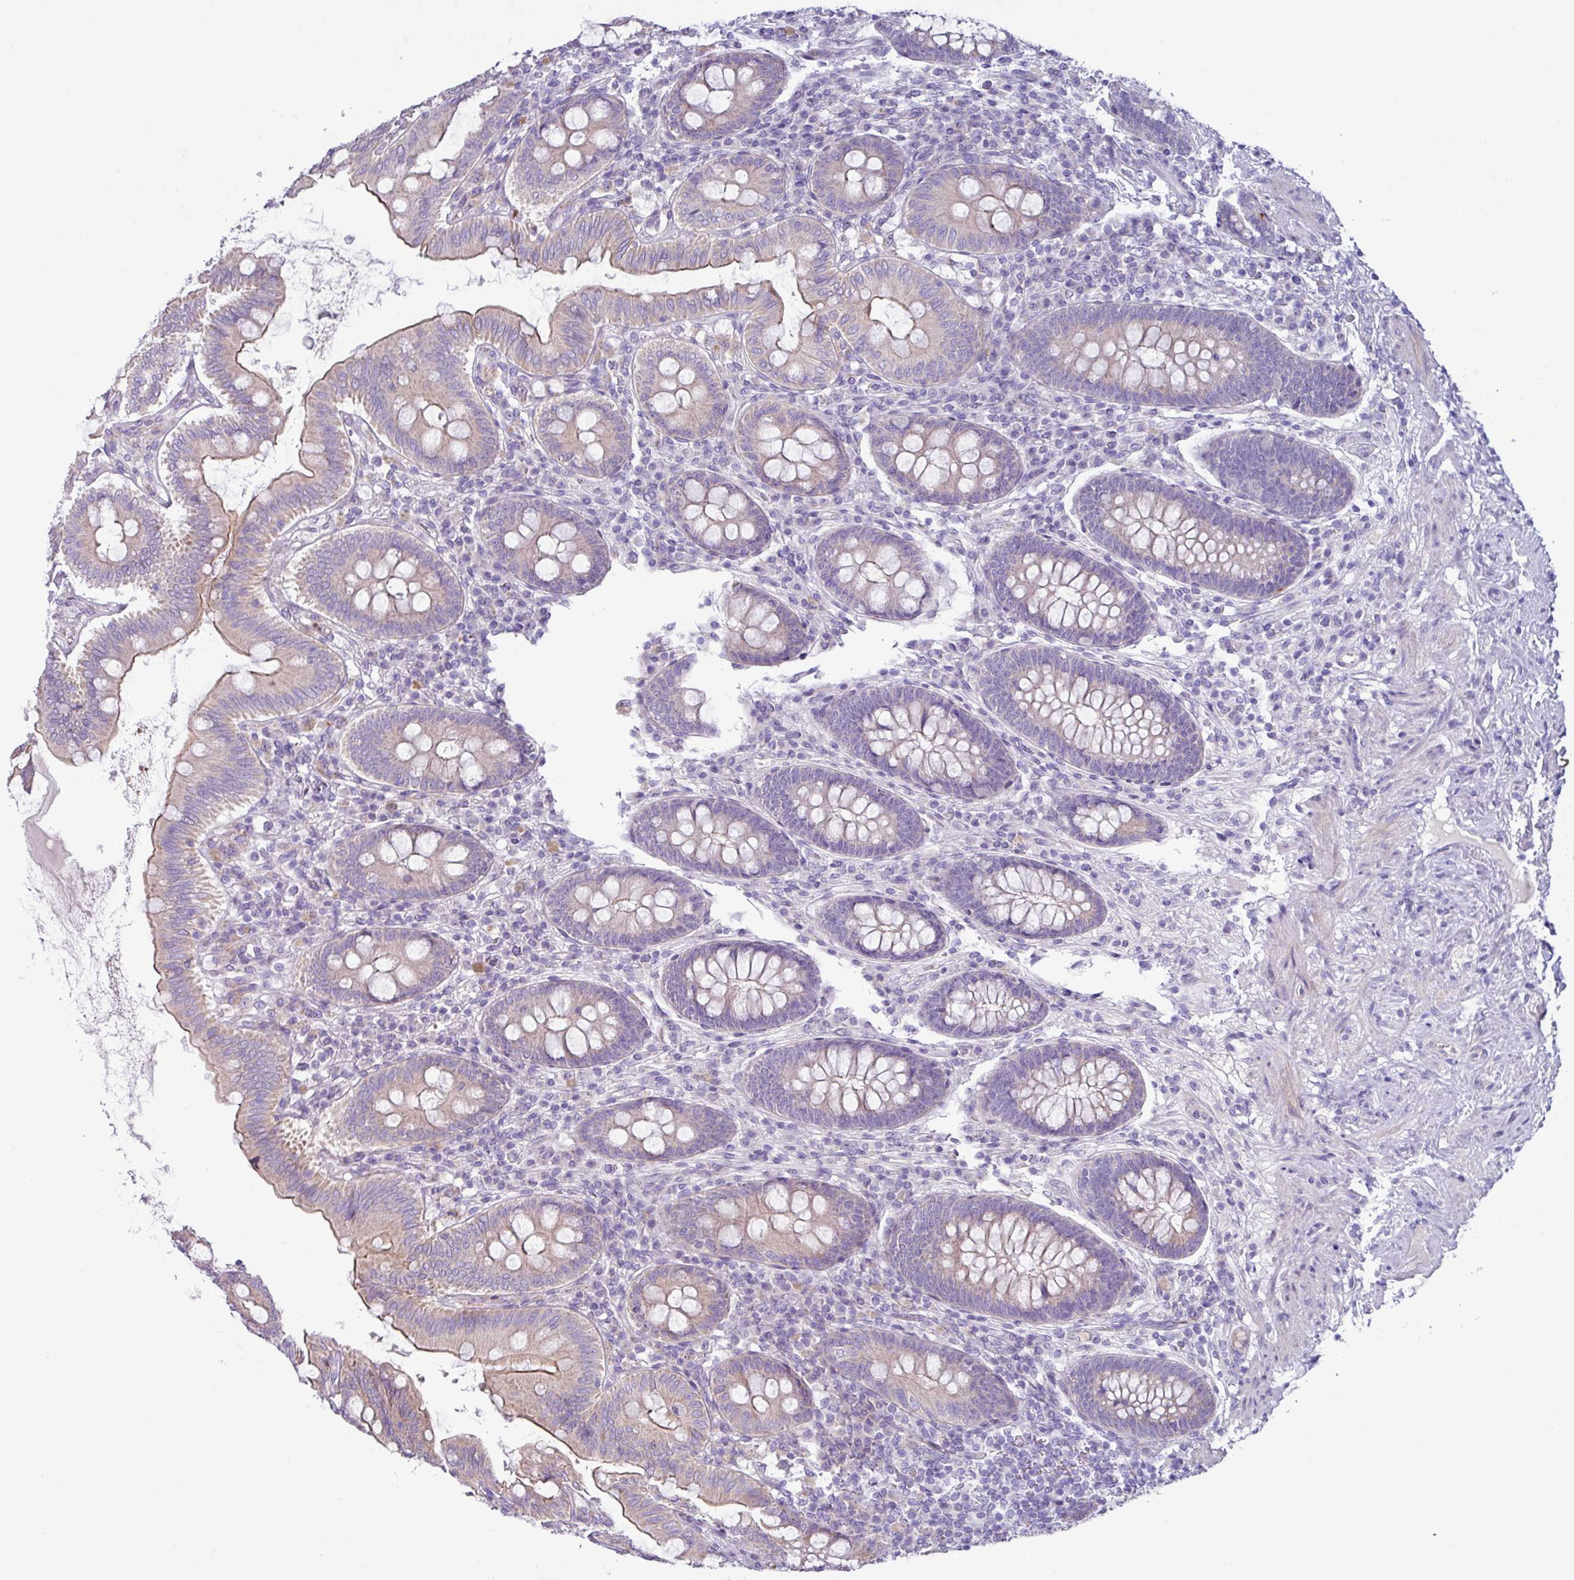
{"staining": {"intensity": "weak", "quantity": "<25%", "location": "cytoplasmic/membranous"}, "tissue": "appendix", "cell_type": "Glandular cells", "image_type": "normal", "snomed": [{"axis": "morphology", "description": "Normal tissue, NOS"}, {"axis": "topography", "description": "Appendix"}], "caption": "Immunohistochemistry (IHC) micrograph of benign appendix: appendix stained with DAB (3,3'-diaminobenzidine) demonstrates no significant protein positivity in glandular cells.", "gene": "RGS16", "patient": {"sex": "male", "age": 71}}